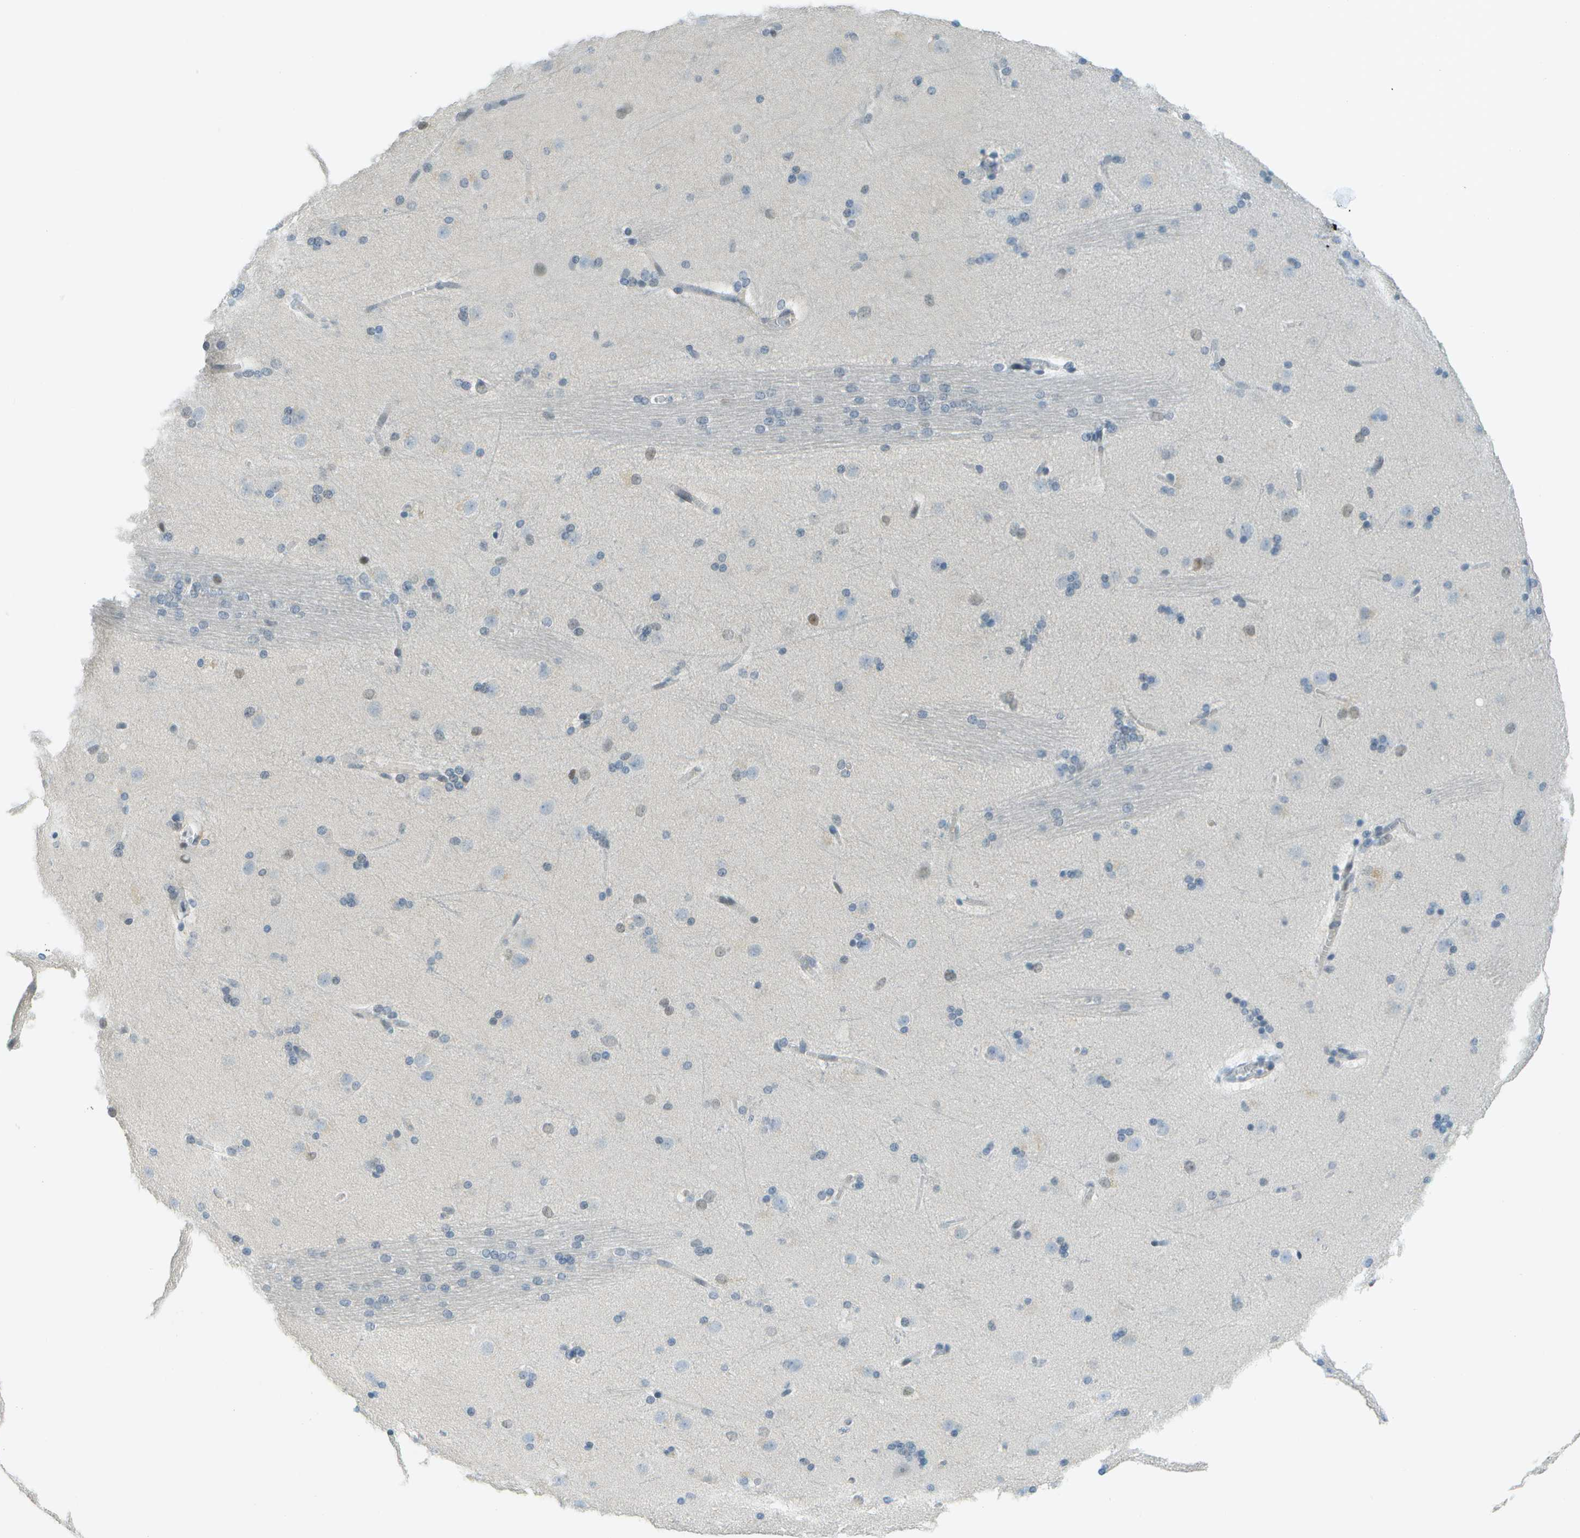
{"staining": {"intensity": "moderate", "quantity": "<25%", "location": "nuclear"}, "tissue": "caudate", "cell_type": "Glial cells", "image_type": "normal", "snomed": [{"axis": "morphology", "description": "Normal tissue, NOS"}, {"axis": "topography", "description": "Lateral ventricle wall"}], "caption": "The immunohistochemical stain shows moderate nuclear positivity in glial cells of unremarkable caudate. The staining is performed using DAB brown chromogen to label protein expression. The nuclei are counter-stained blue using hematoxylin.", "gene": "NEK11", "patient": {"sex": "female", "age": 19}}